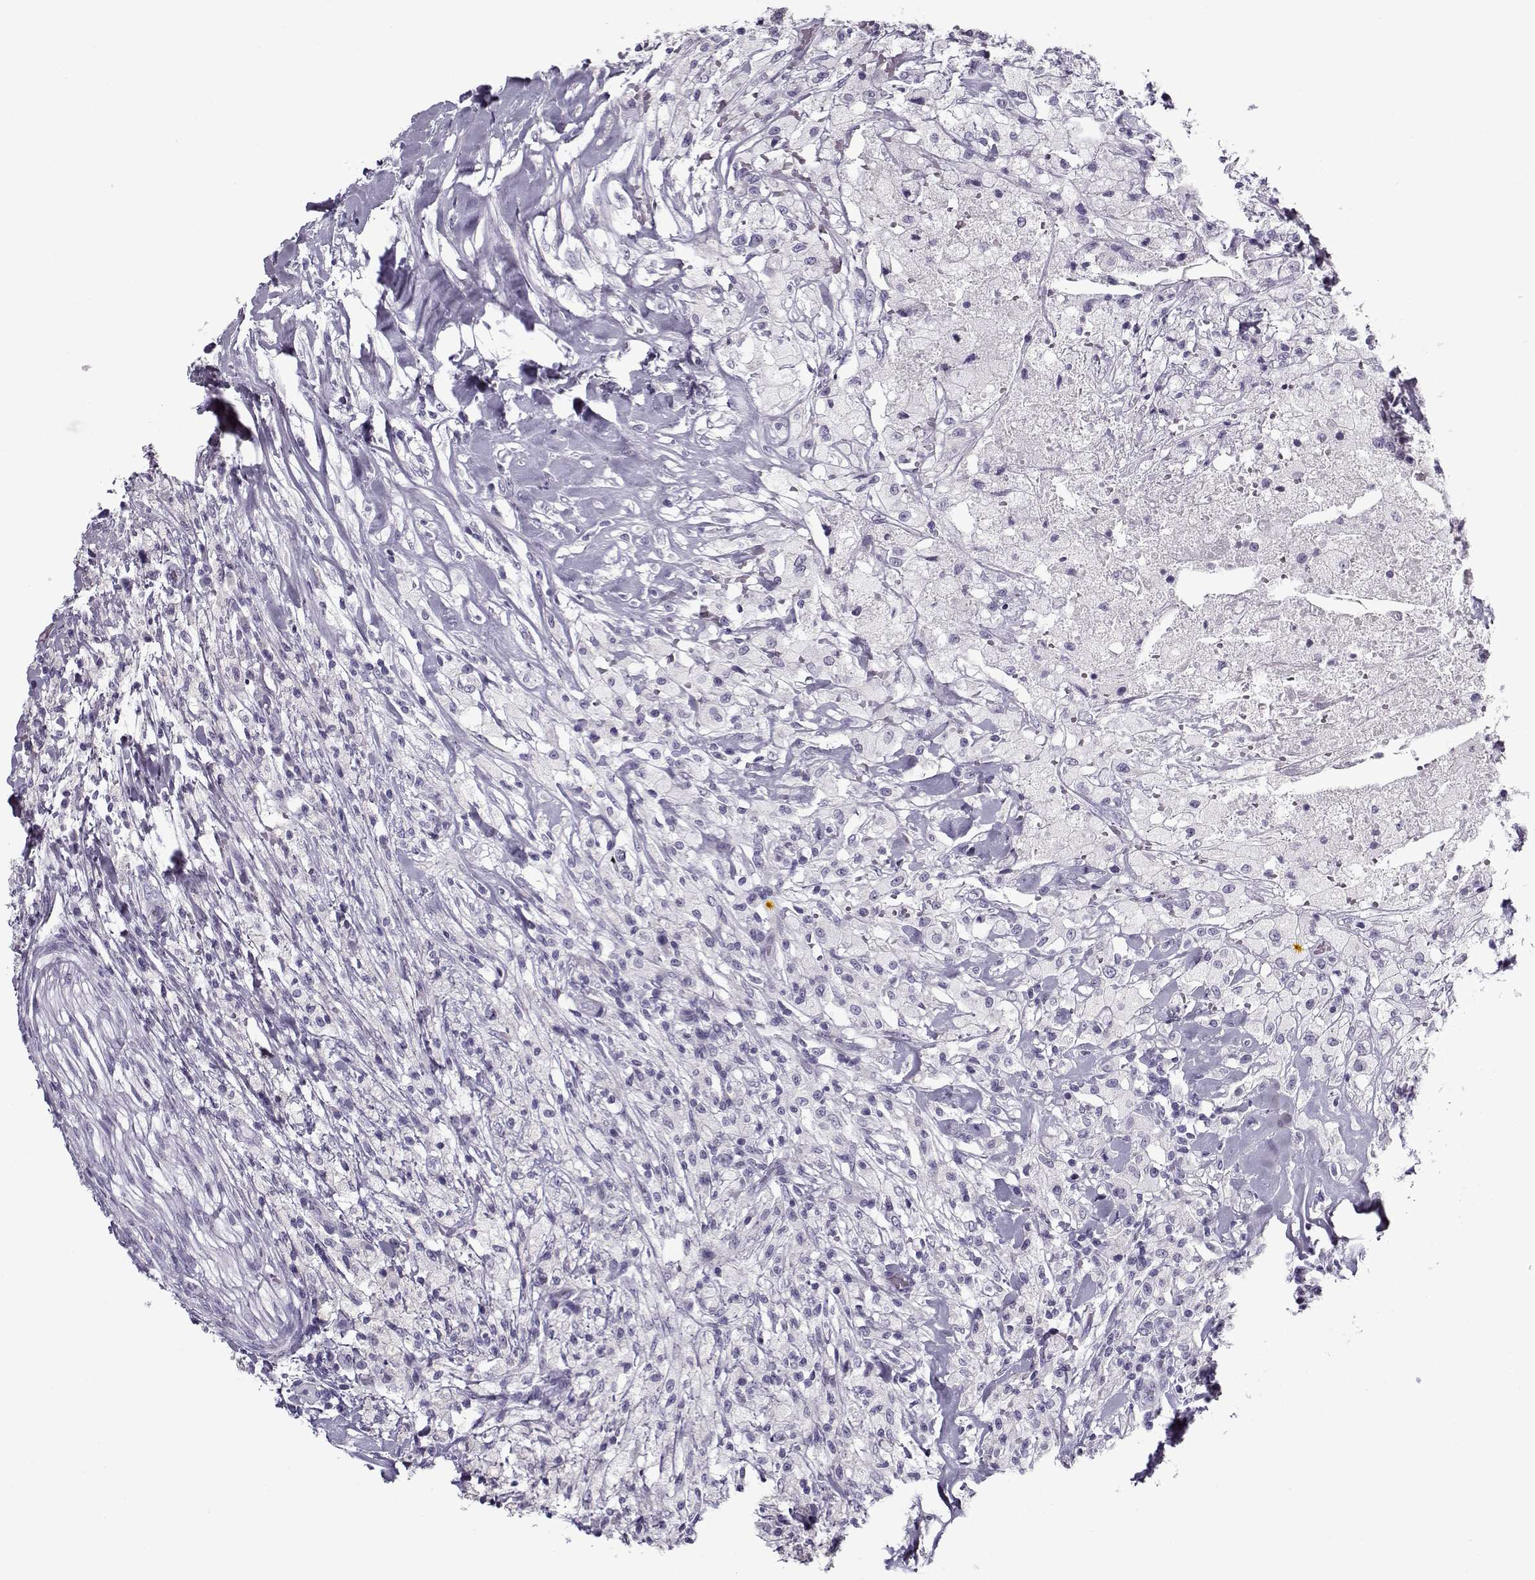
{"staining": {"intensity": "negative", "quantity": "none", "location": "none"}, "tissue": "testis cancer", "cell_type": "Tumor cells", "image_type": "cancer", "snomed": [{"axis": "morphology", "description": "Necrosis, NOS"}, {"axis": "morphology", "description": "Carcinoma, Embryonal, NOS"}, {"axis": "topography", "description": "Testis"}], "caption": "The immunohistochemistry micrograph has no significant positivity in tumor cells of embryonal carcinoma (testis) tissue. (Stains: DAB (3,3'-diaminobenzidine) IHC with hematoxylin counter stain, Microscopy: brightfield microscopy at high magnification).", "gene": "GAGE2A", "patient": {"sex": "male", "age": 19}}